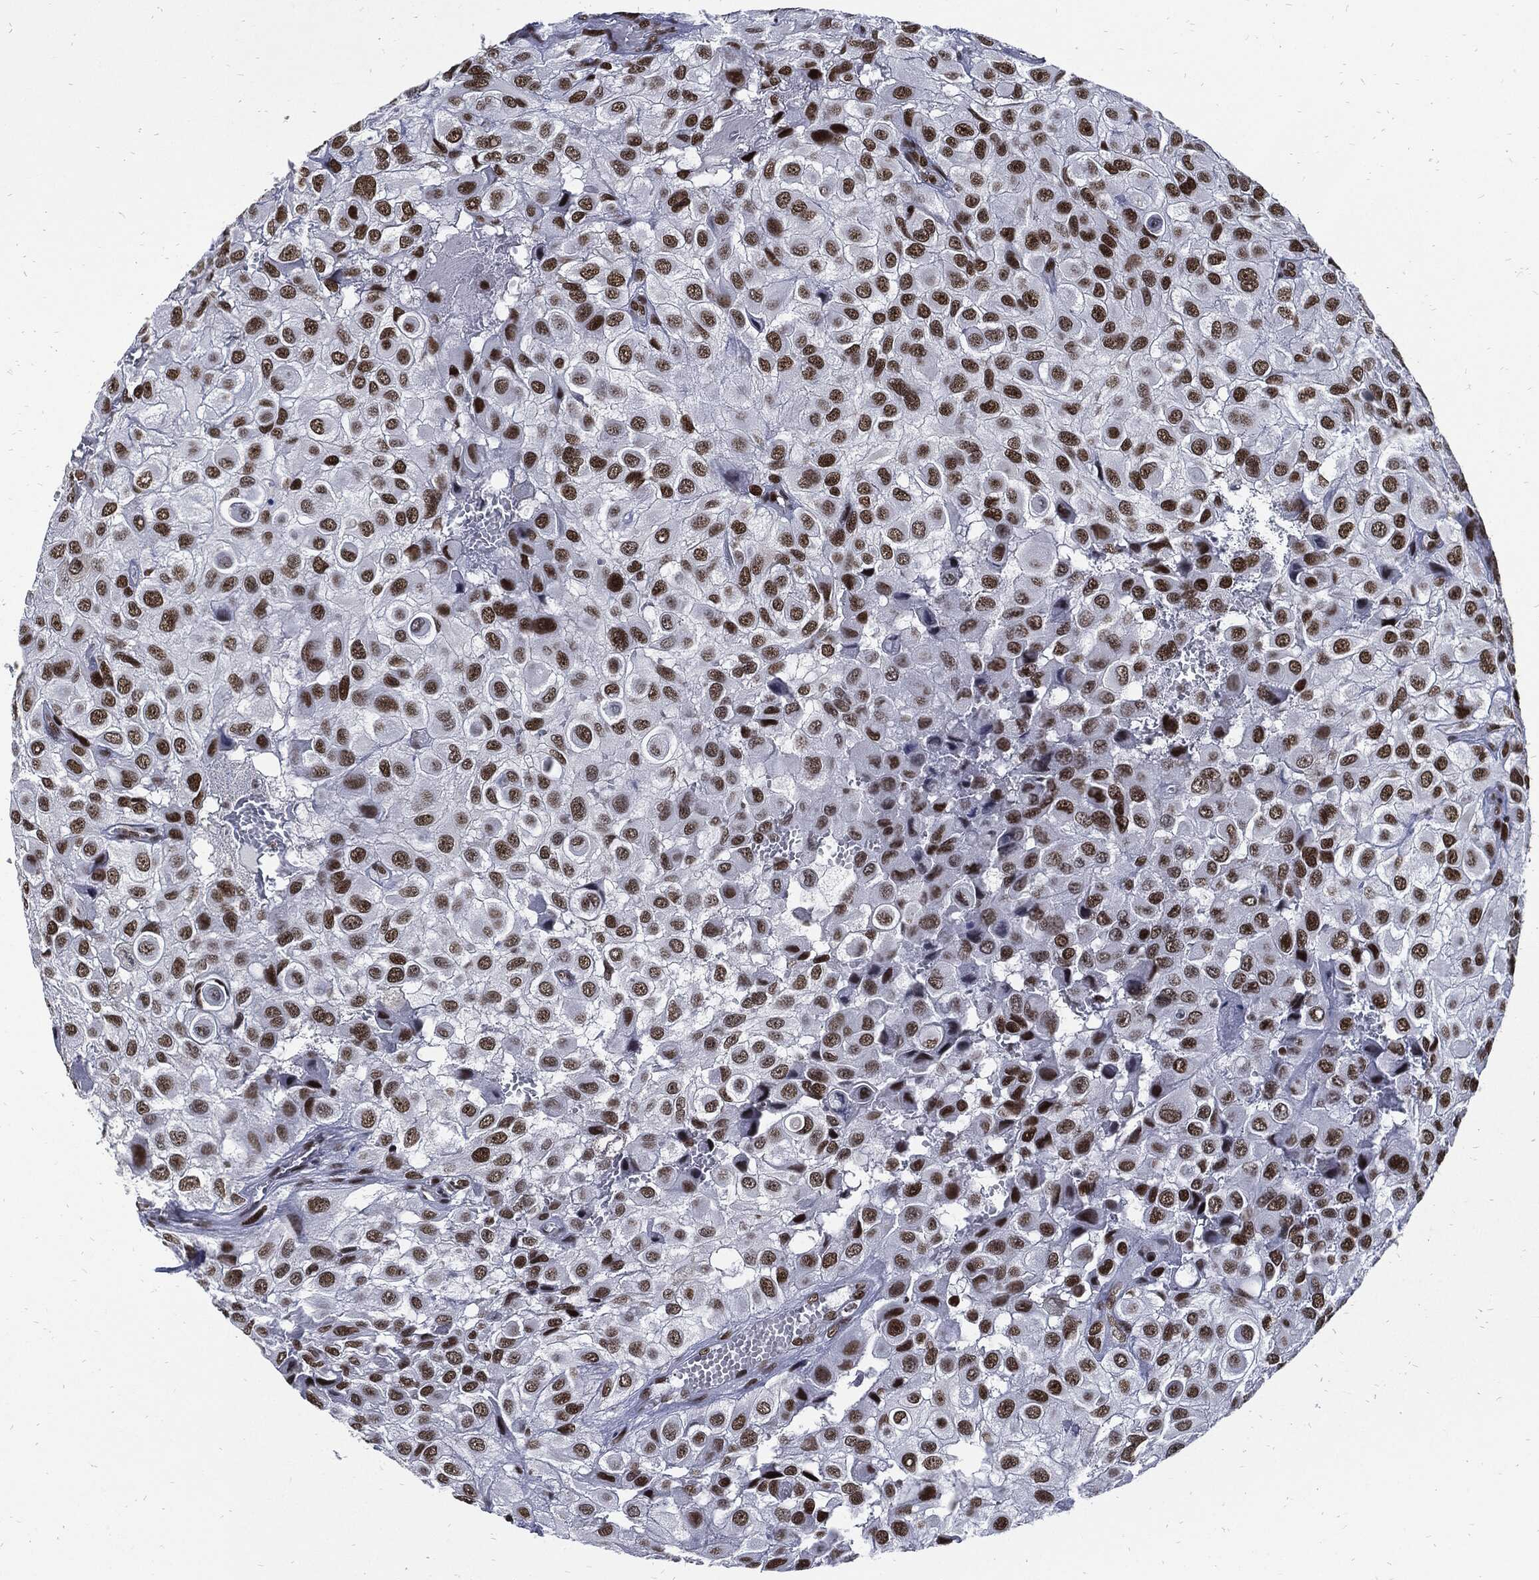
{"staining": {"intensity": "strong", "quantity": ">75%", "location": "nuclear"}, "tissue": "urothelial cancer", "cell_type": "Tumor cells", "image_type": "cancer", "snomed": [{"axis": "morphology", "description": "Urothelial carcinoma, High grade"}, {"axis": "topography", "description": "Urinary bladder"}], "caption": "Approximately >75% of tumor cells in human urothelial cancer show strong nuclear protein positivity as visualized by brown immunohistochemical staining.", "gene": "TERF2", "patient": {"sex": "male", "age": 56}}